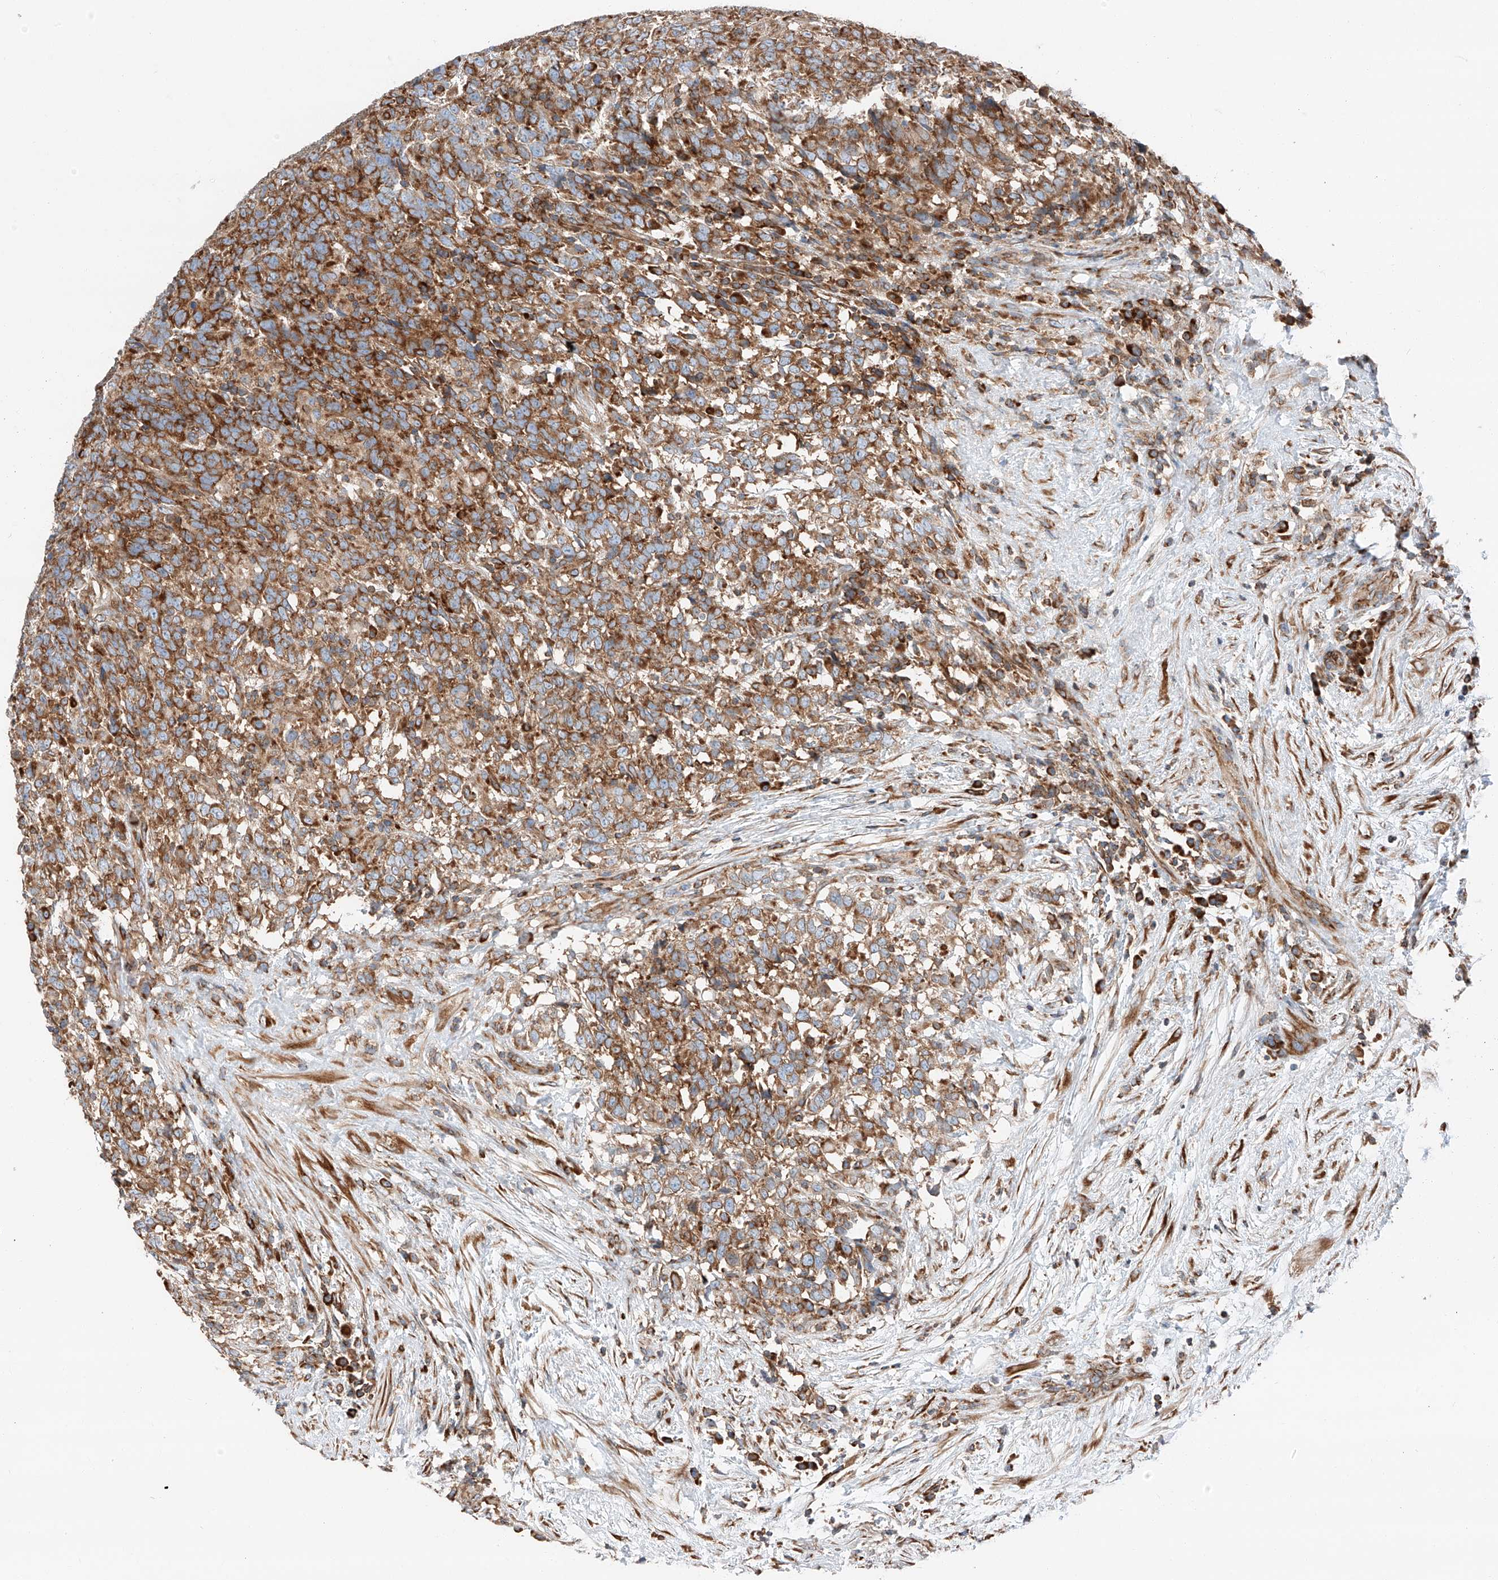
{"staining": {"intensity": "moderate", "quantity": ">75%", "location": "cytoplasmic/membranous"}, "tissue": "testis cancer", "cell_type": "Tumor cells", "image_type": "cancer", "snomed": [{"axis": "morphology", "description": "Carcinoma, Embryonal, NOS"}, {"axis": "topography", "description": "Testis"}], "caption": "This is a photomicrograph of IHC staining of testis embryonal carcinoma, which shows moderate positivity in the cytoplasmic/membranous of tumor cells.", "gene": "ZC3H15", "patient": {"sex": "male", "age": 26}}